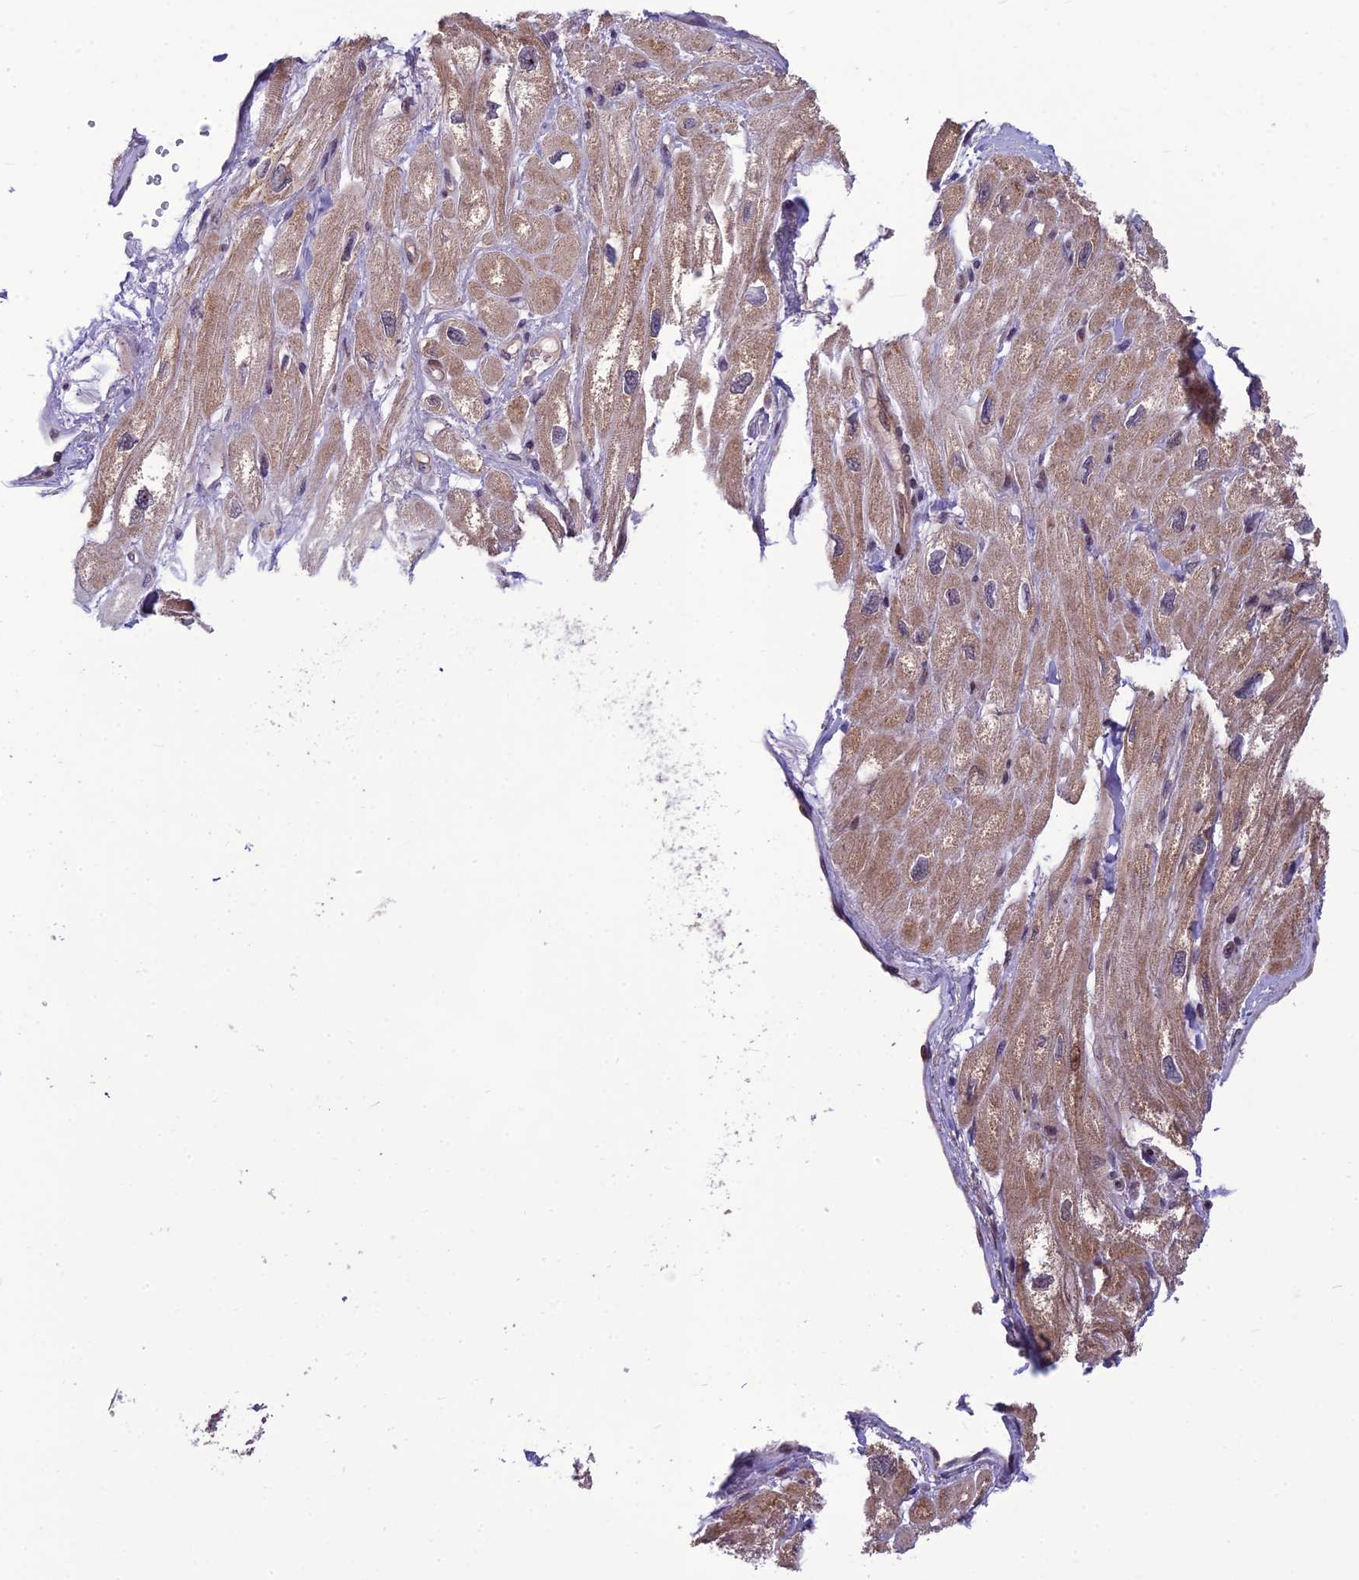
{"staining": {"intensity": "weak", "quantity": "25%-75%", "location": "cytoplasmic/membranous"}, "tissue": "heart muscle", "cell_type": "Cardiomyocytes", "image_type": "normal", "snomed": [{"axis": "morphology", "description": "Normal tissue, NOS"}, {"axis": "topography", "description": "Heart"}], "caption": "Protein expression by immunohistochemistry (IHC) reveals weak cytoplasmic/membranous staining in about 25%-75% of cardiomyocytes in unremarkable heart muscle. The protein of interest is stained brown, and the nuclei are stained in blue (DAB IHC with brightfield microscopy, high magnification).", "gene": "FBRS", "patient": {"sex": "male", "age": 65}}